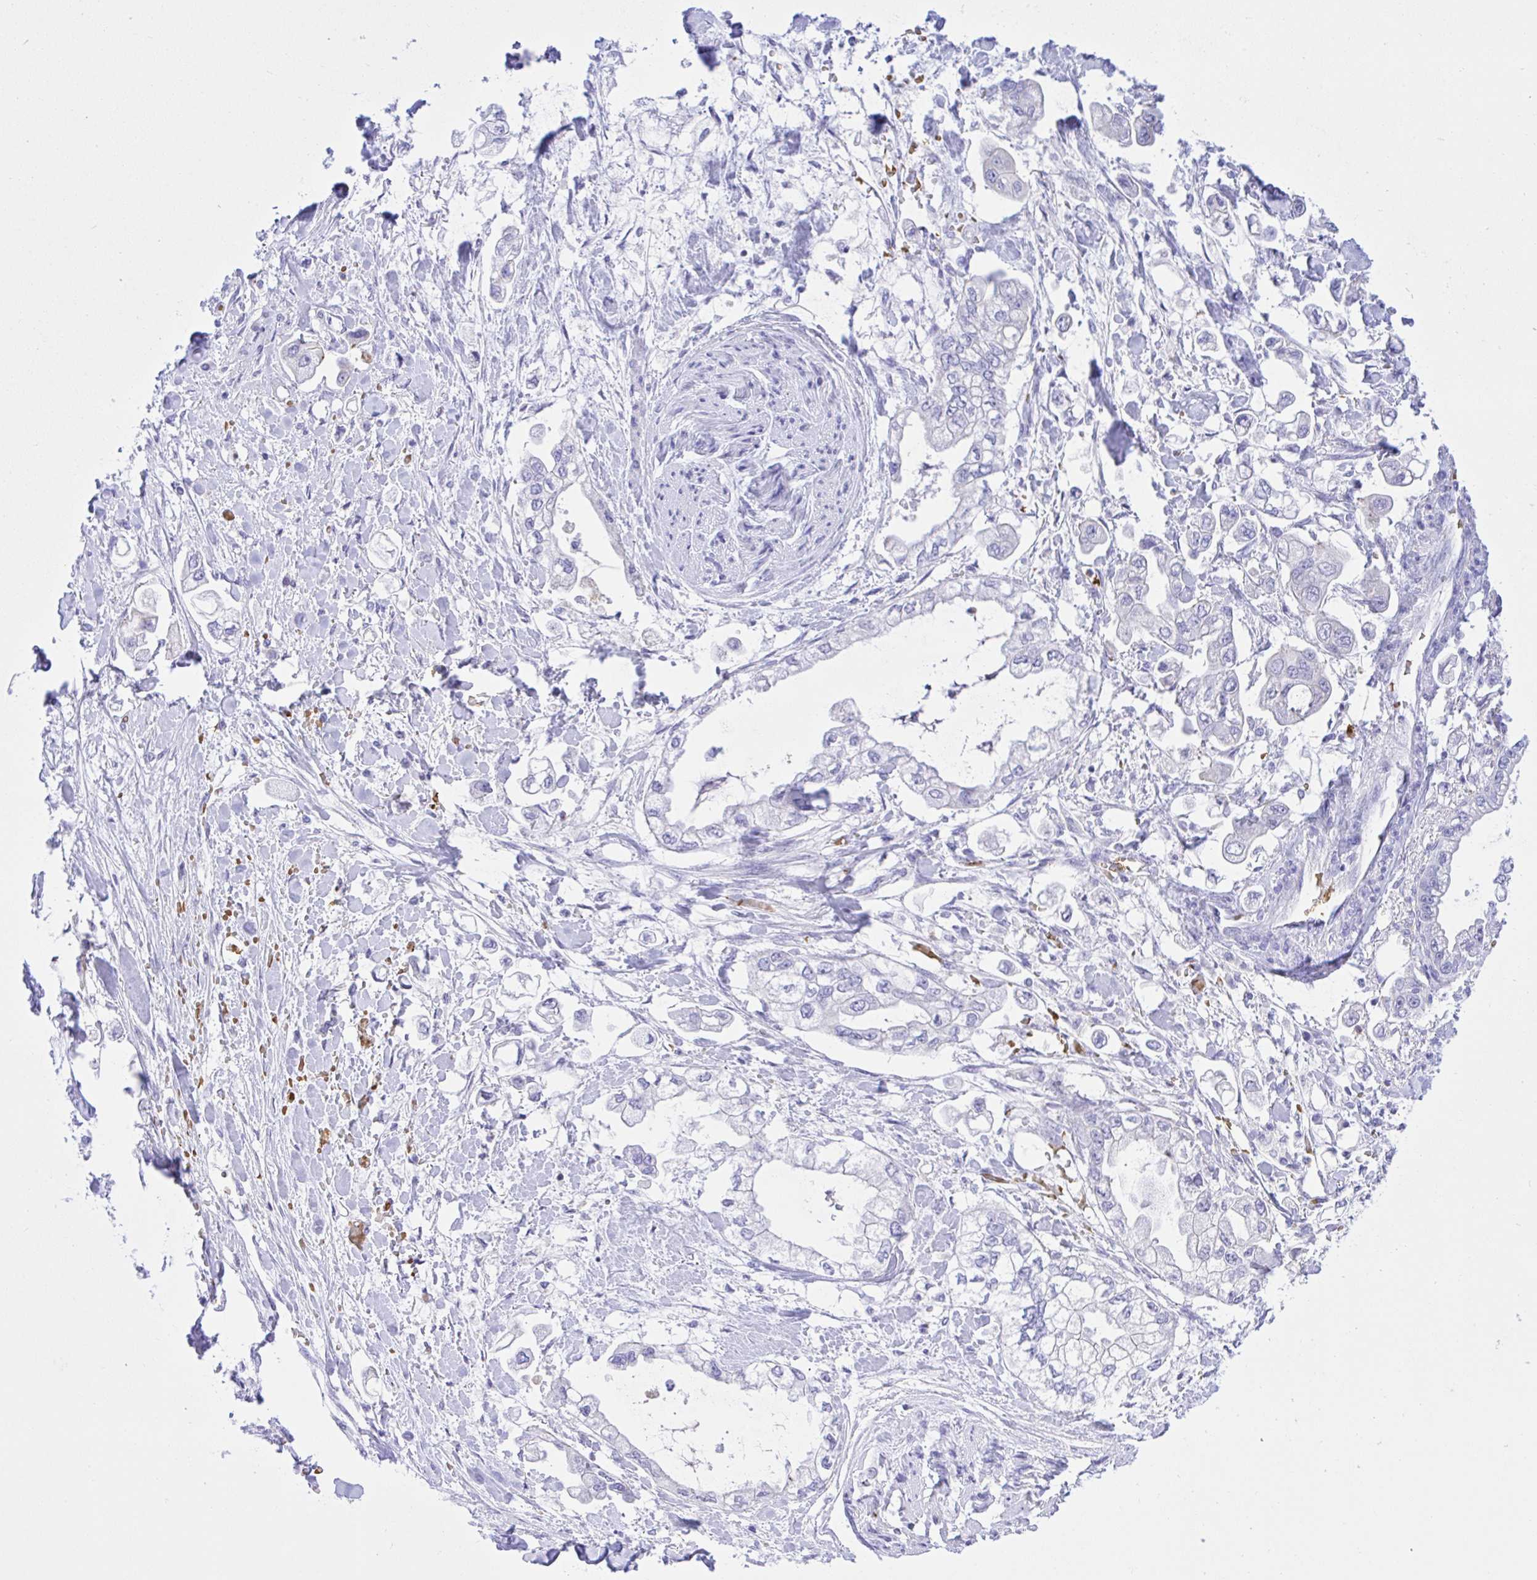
{"staining": {"intensity": "negative", "quantity": "none", "location": "none"}, "tissue": "stomach cancer", "cell_type": "Tumor cells", "image_type": "cancer", "snomed": [{"axis": "morphology", "description": "Adenocarcinoma, NOS"}, {"axis": "topography", "description": "Stomach"}], "caption": "Immunohistochemical staining of stomach cancer demonstrates no significant expression in tumor cells.", "gene": "ZNF221", "patient": {"sex": "male", "age": 62}}